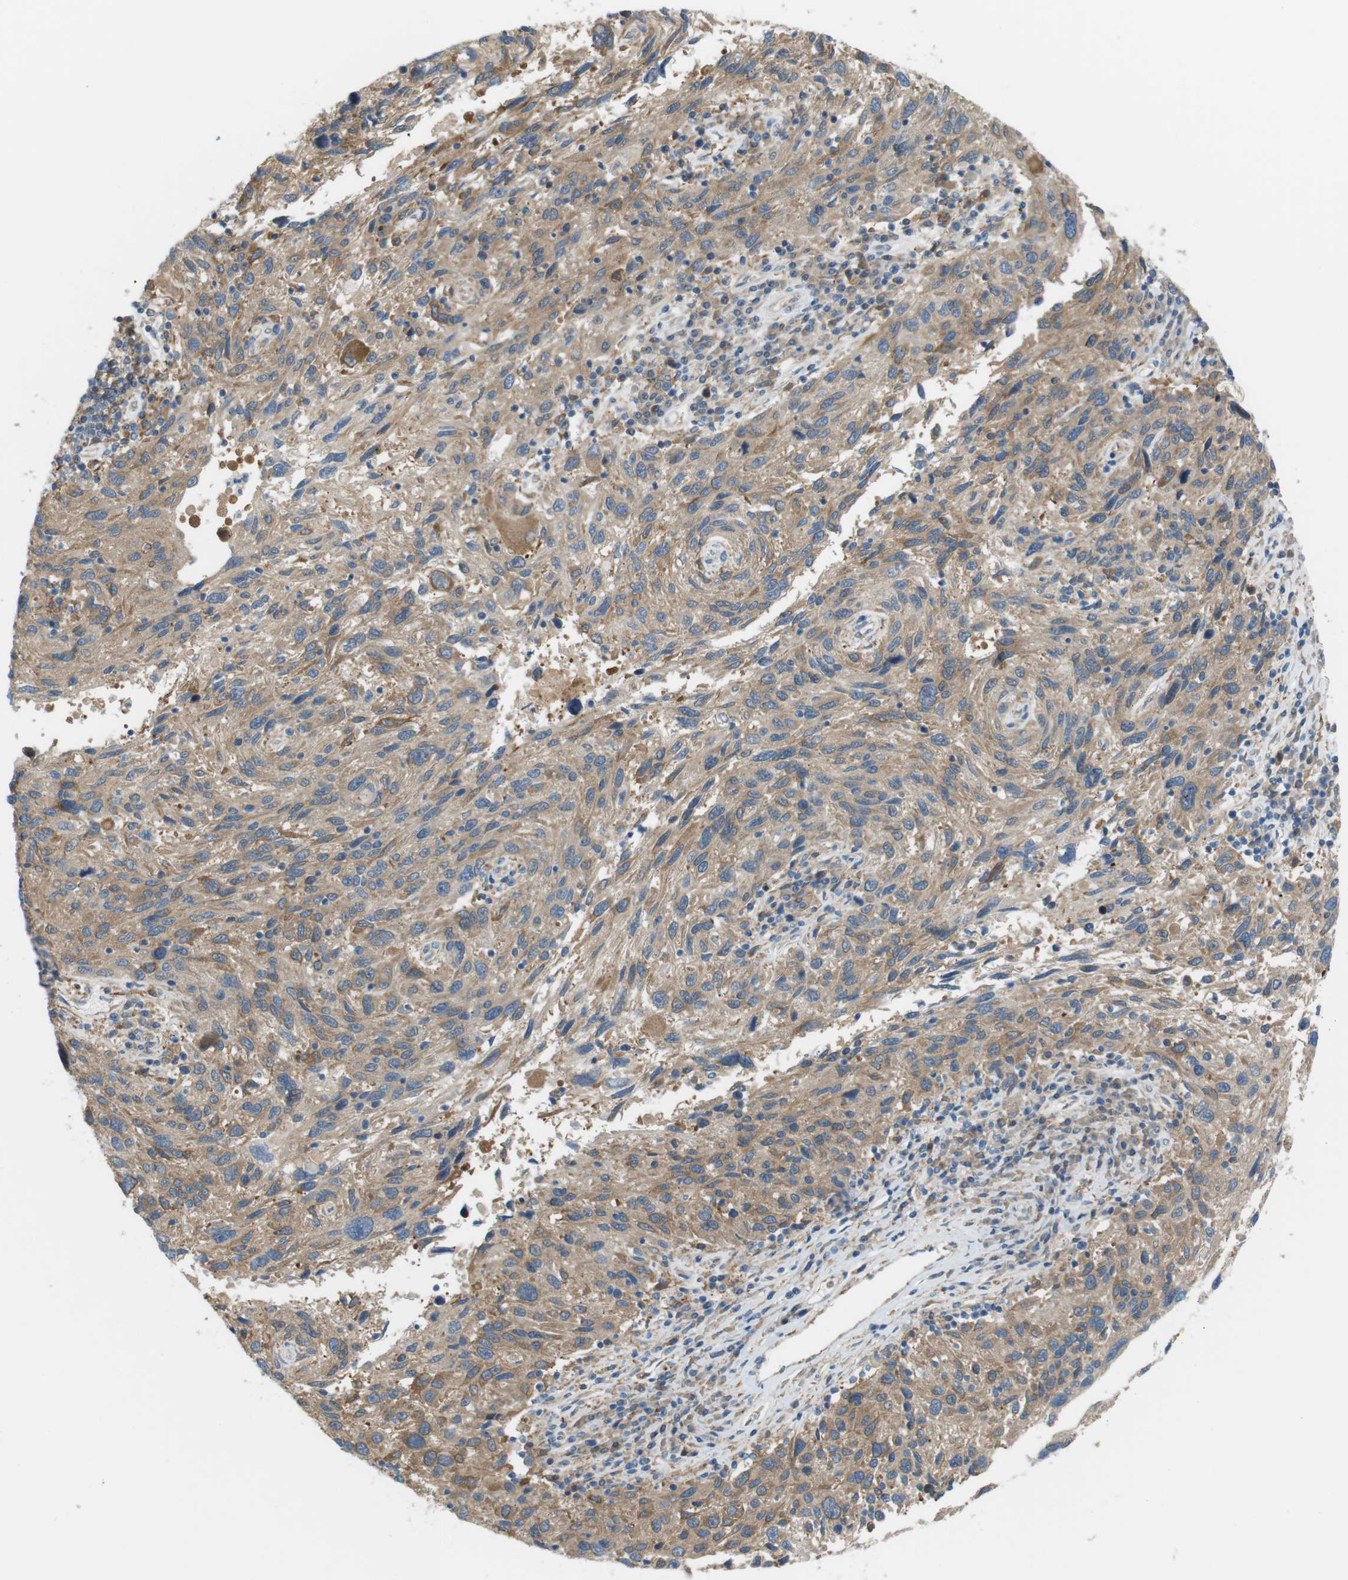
{"staining": {"intensity": "weak", "quantity": ">75%", "location": "cytoplasmic/membranous"}, "tissue": "melanoma", "cell_type": "Tumor cells", "image_type": "cancer", "snomed": [{"axis": "morphology", "description": "Malignant melanoma, NOS"}, {"axis": "topography", "description": "Skin"}], "caption": "This image displays immunohistochemistry staining of human melanoma, with low weak cytoplasmic/membranous staining in about >75% of tumor cells.", "gene": "PEPD", "patient": {"sex": "male", "age": 53}}